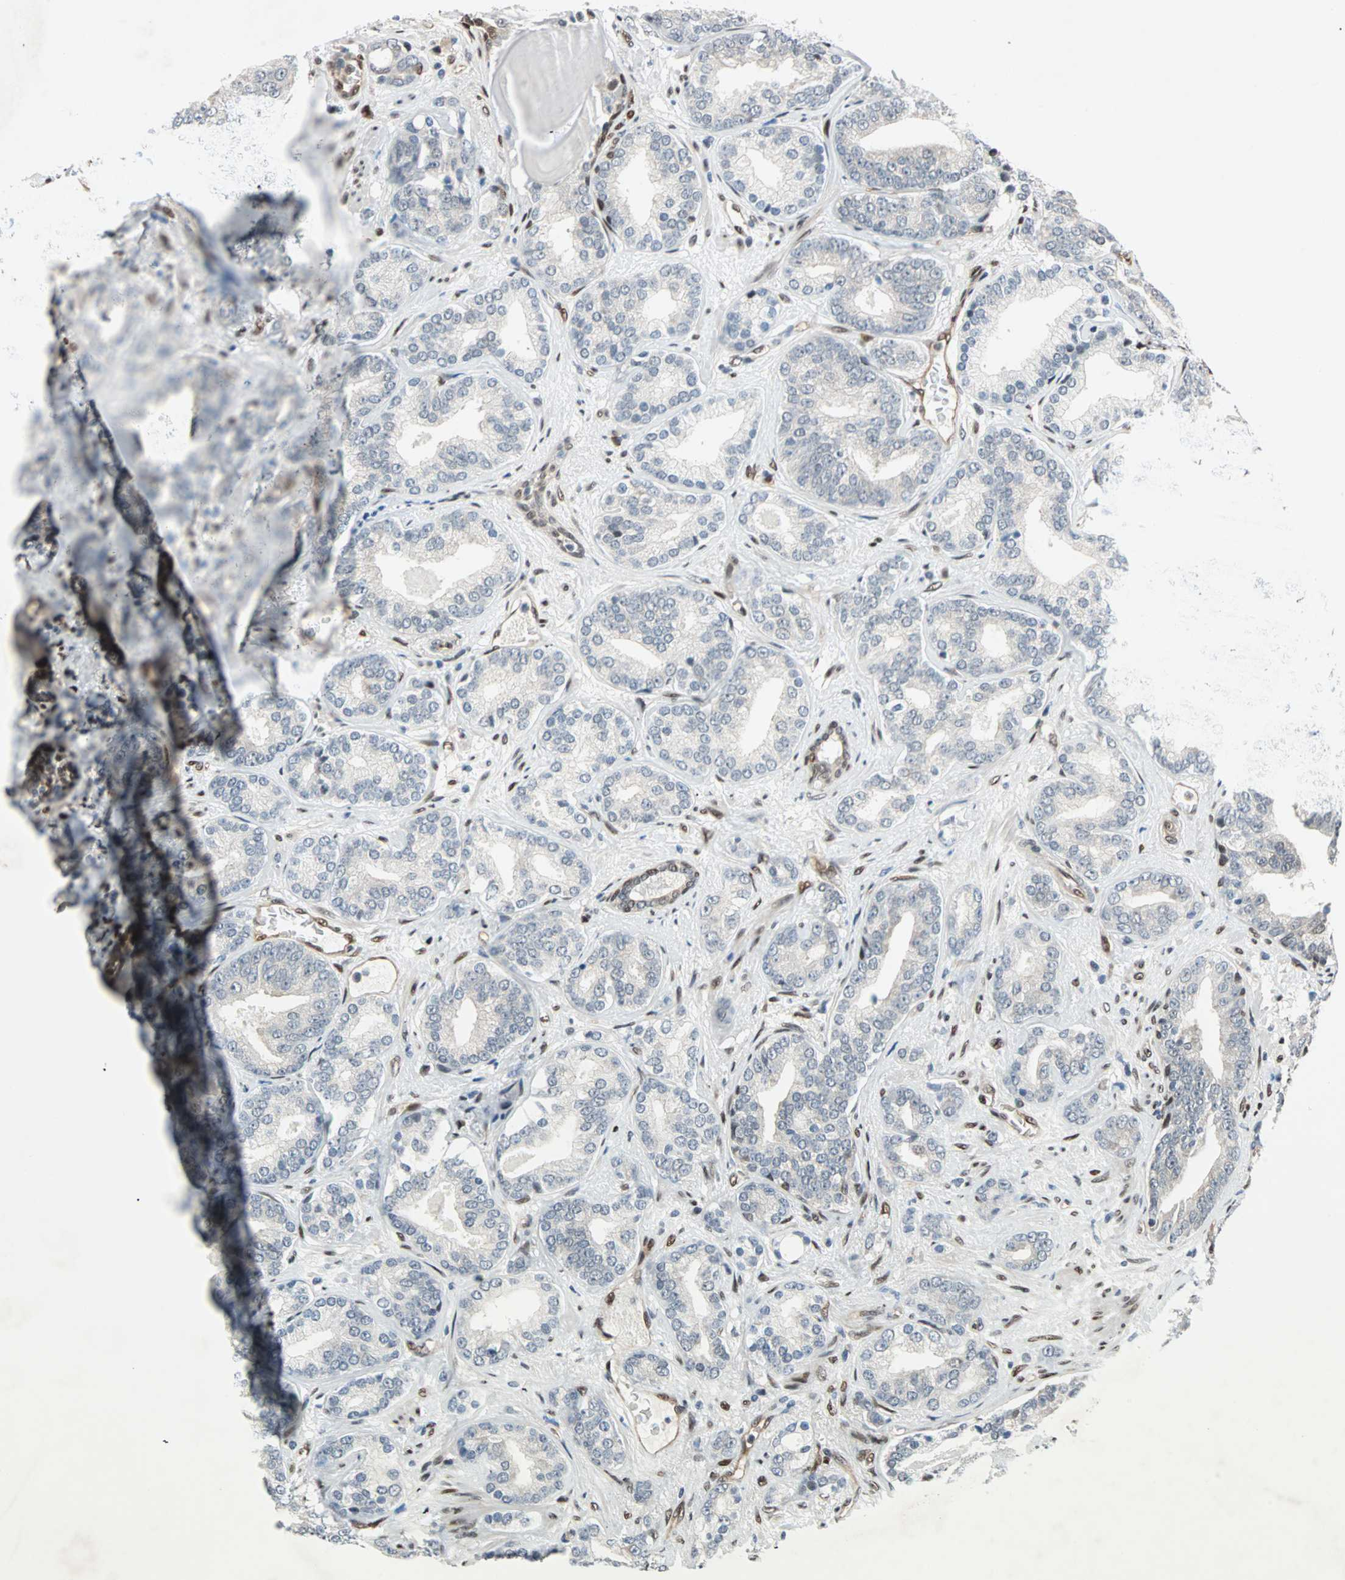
{"staining": {"intensity": "negative", "quantity": "none", "location": "none"}, "tissue": "prostate cancer", "cell_type": "Tumor cells", "image_type": "cancer", "snomed": [{"axis": "morphology", "description": "Adenocarcinoma, Low grade"}, {"axis": "topography", "description": "Prostate"}], "caption": "Prostate cancer was stained to show a protein in brown. There is no significant positivity in tumor cells. (Brightfield microscopy of DAB (3,3'-diaminobenzidine) IHC at high magnification).", "gene": "WWTR1", "patient": {"sex": "male", "age": 63}}